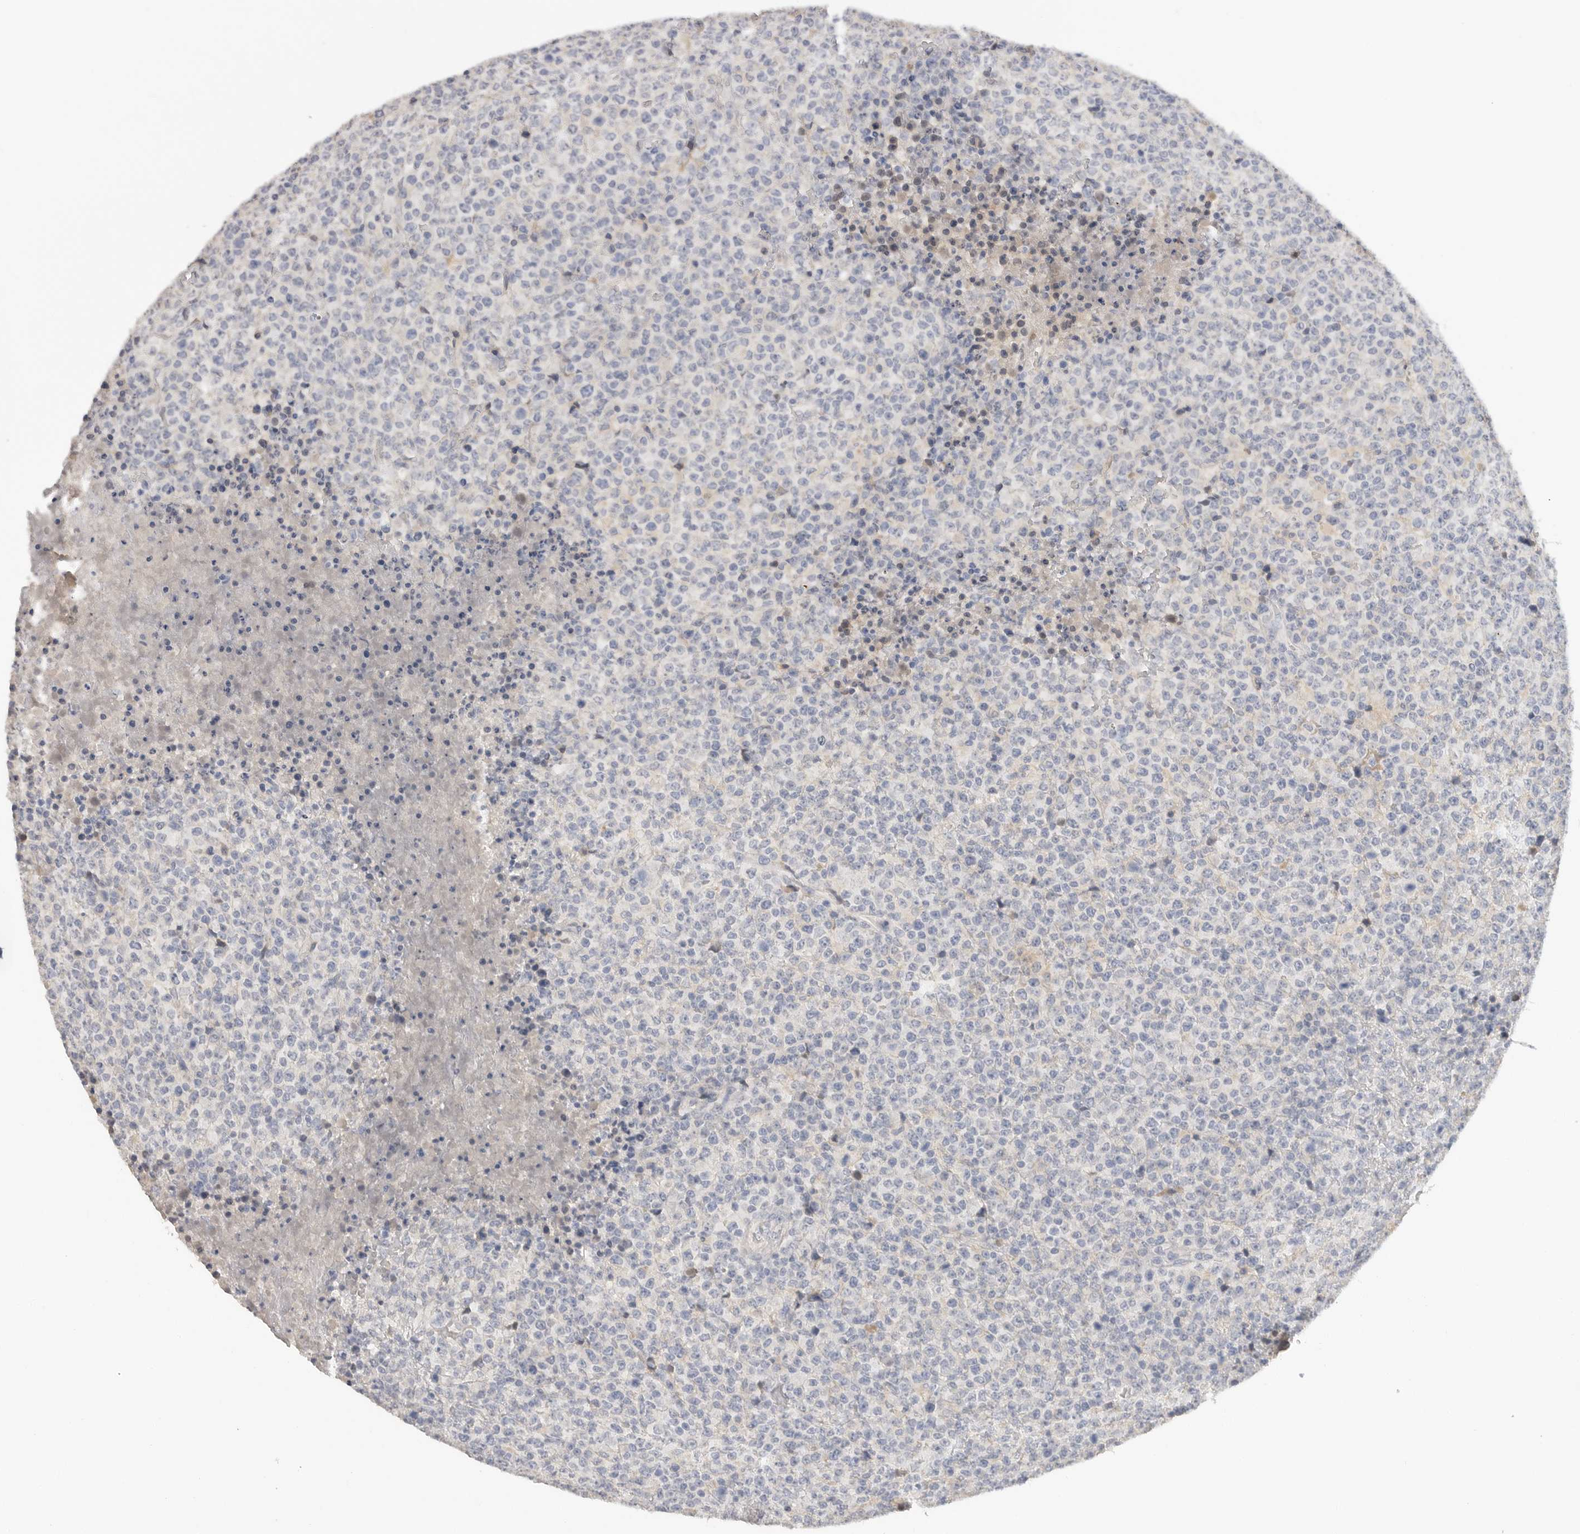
{"staining": {"intensity": "negative", "quantity": "none", "location": "none"}, "tissue": "lymphoma", "cell_type": "Tumor cells", "image_type": "cancer", "snomed": [{"axis": "morphology", "description": "Malignant lymphoma, non-Hodgkin's type, High grade"}, {"axis": "topography", "description": "Lymph node"}], "caption": "Tumor cells are negative for protein expression in human malignant lymphoma, non-Hodgkin's type (high-grade). (DAB immunohistochemistry visualized using brightfield microscopy, high magnification).", "gene": "FBN2", "patient": {"sex": "male", "age": 13}}